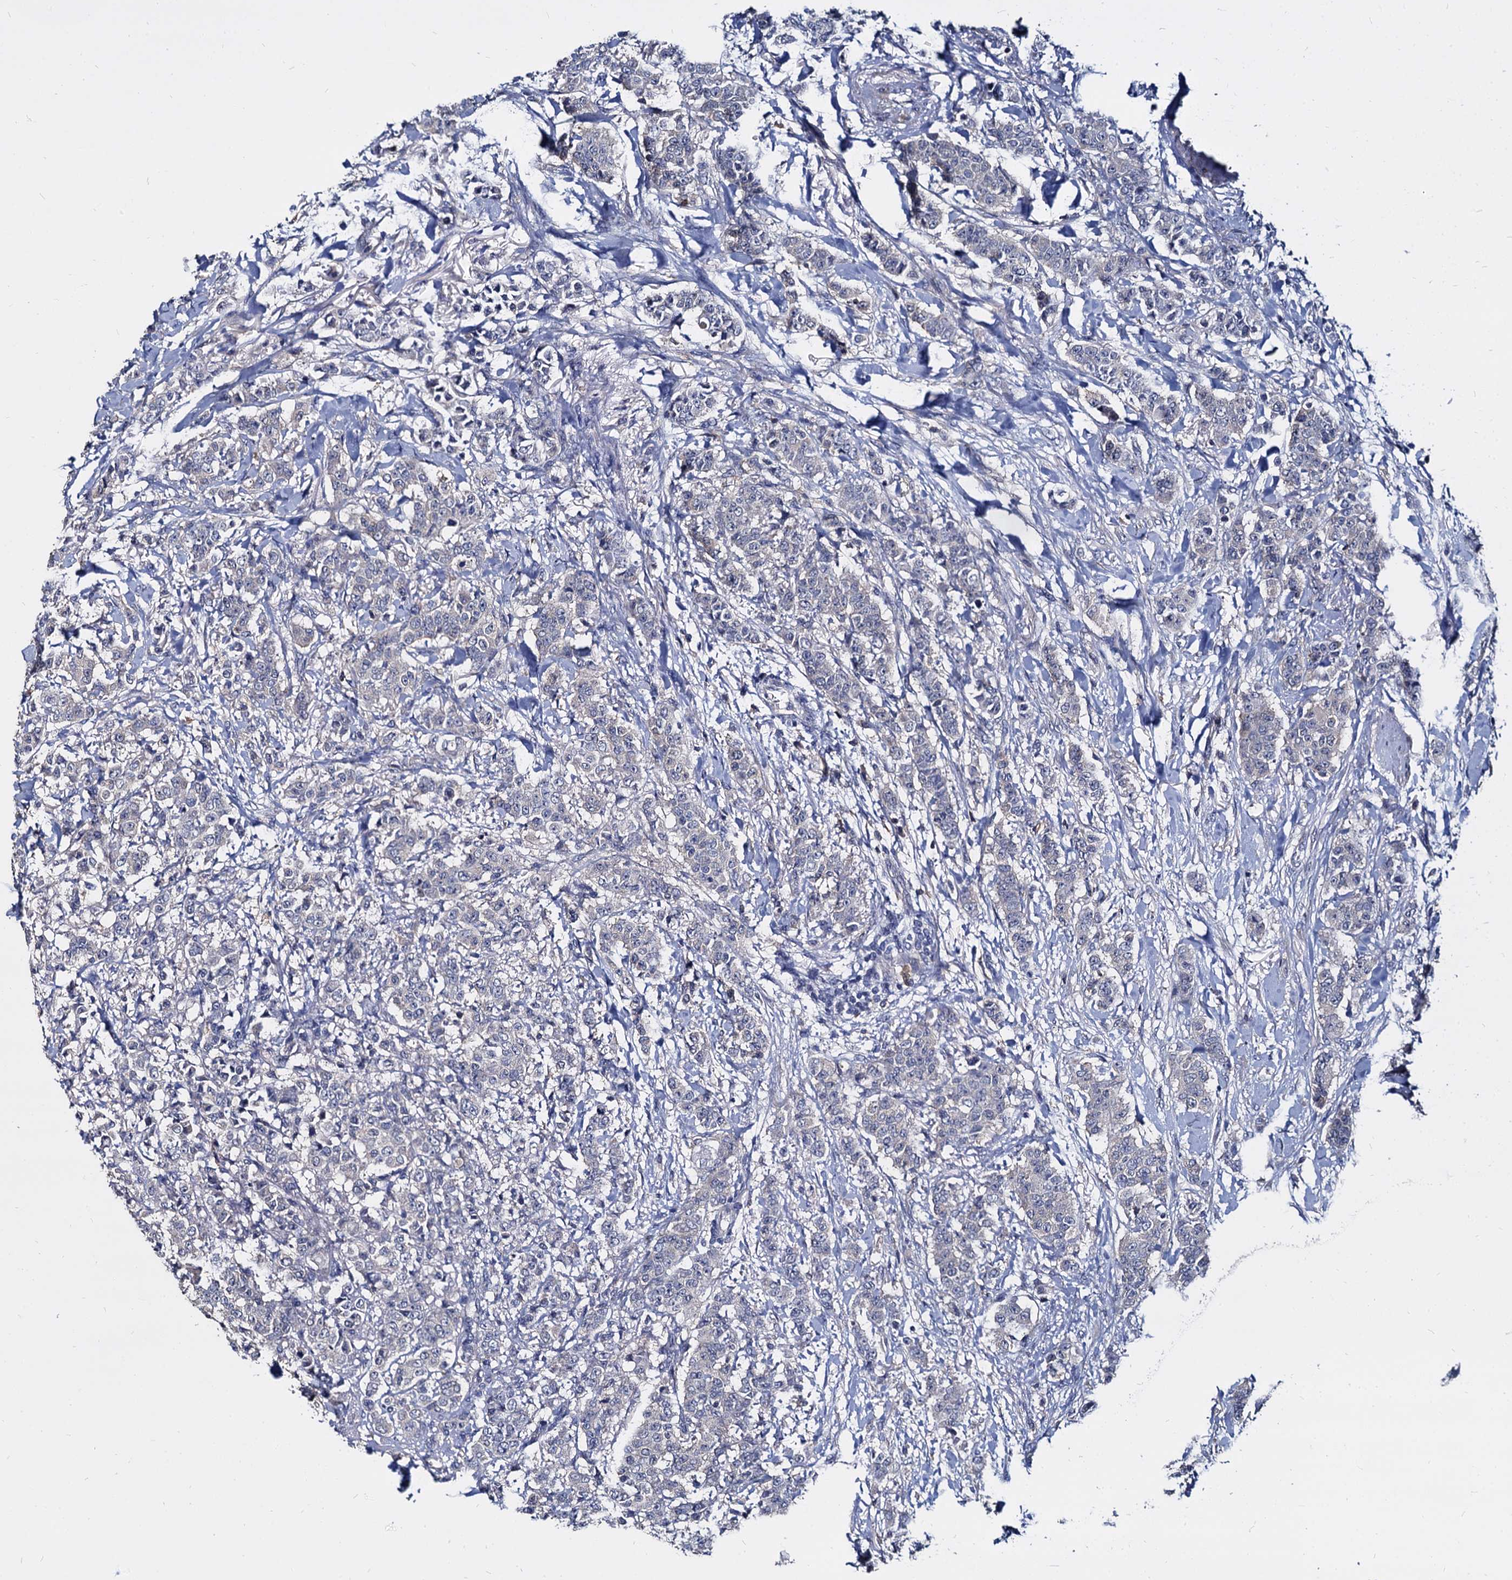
{"staining": {"intensity": "negative", "quantity": "none", "location": "none"}, "tissue": "breast cancer", "cell_type": "Tumor cells", "image_type": "cancer", "snomed": [{"axis": "morphology", "description": "Duct carcinoma"}, {"axis": "topography", "description": "Breast"}], "caption": "Tumor cells are negative for brown protein staining in breast cancer. (DAB IHC visualized using brightfield microscopy, high magnification).", "gene": "ANKRD13A", "patient": {"sex": "female", "age": 40}}